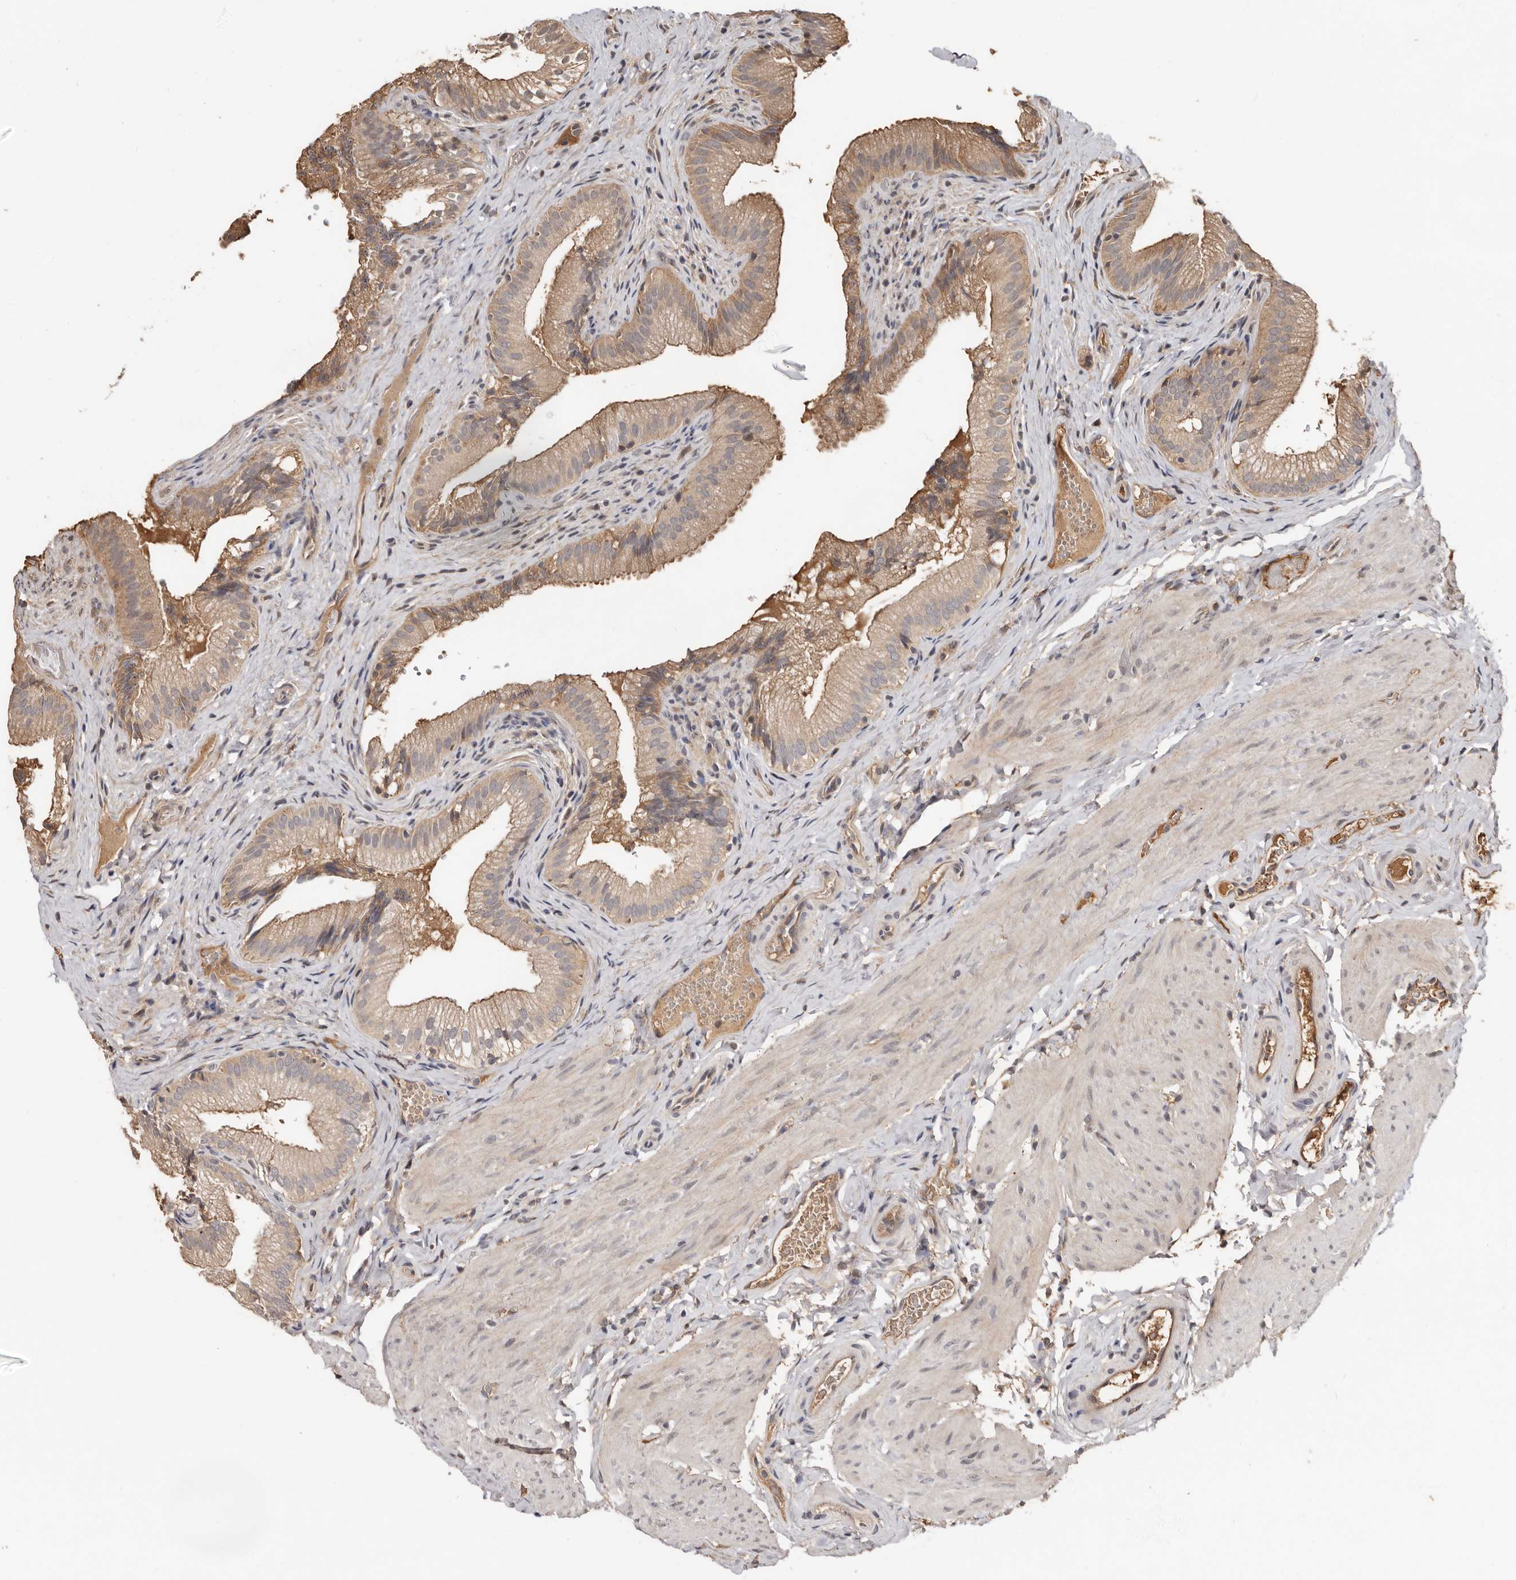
{"staining": {"intensity": "moderate", "quantity": ">75%", "location": "cytoplasmic/membranous"}, "tissue": "gallbladder", "cell_type": "Glandular cells", "image_type": "normal", "snomed": [{"axis": "morphology", "description": "Normal tissue, NOS"}, {"axis": "topography", "description": "Gallbladder"}], "caption": "IHC (DAB (3,3'-diaminobenzidine)) staining of benign gallbladder displays moderate cytoplasmic/membranous protein expression in approximately >75% of glandular cells.", "gene": "LRGUK", "patient": {"sex": "female", "age": 30}}